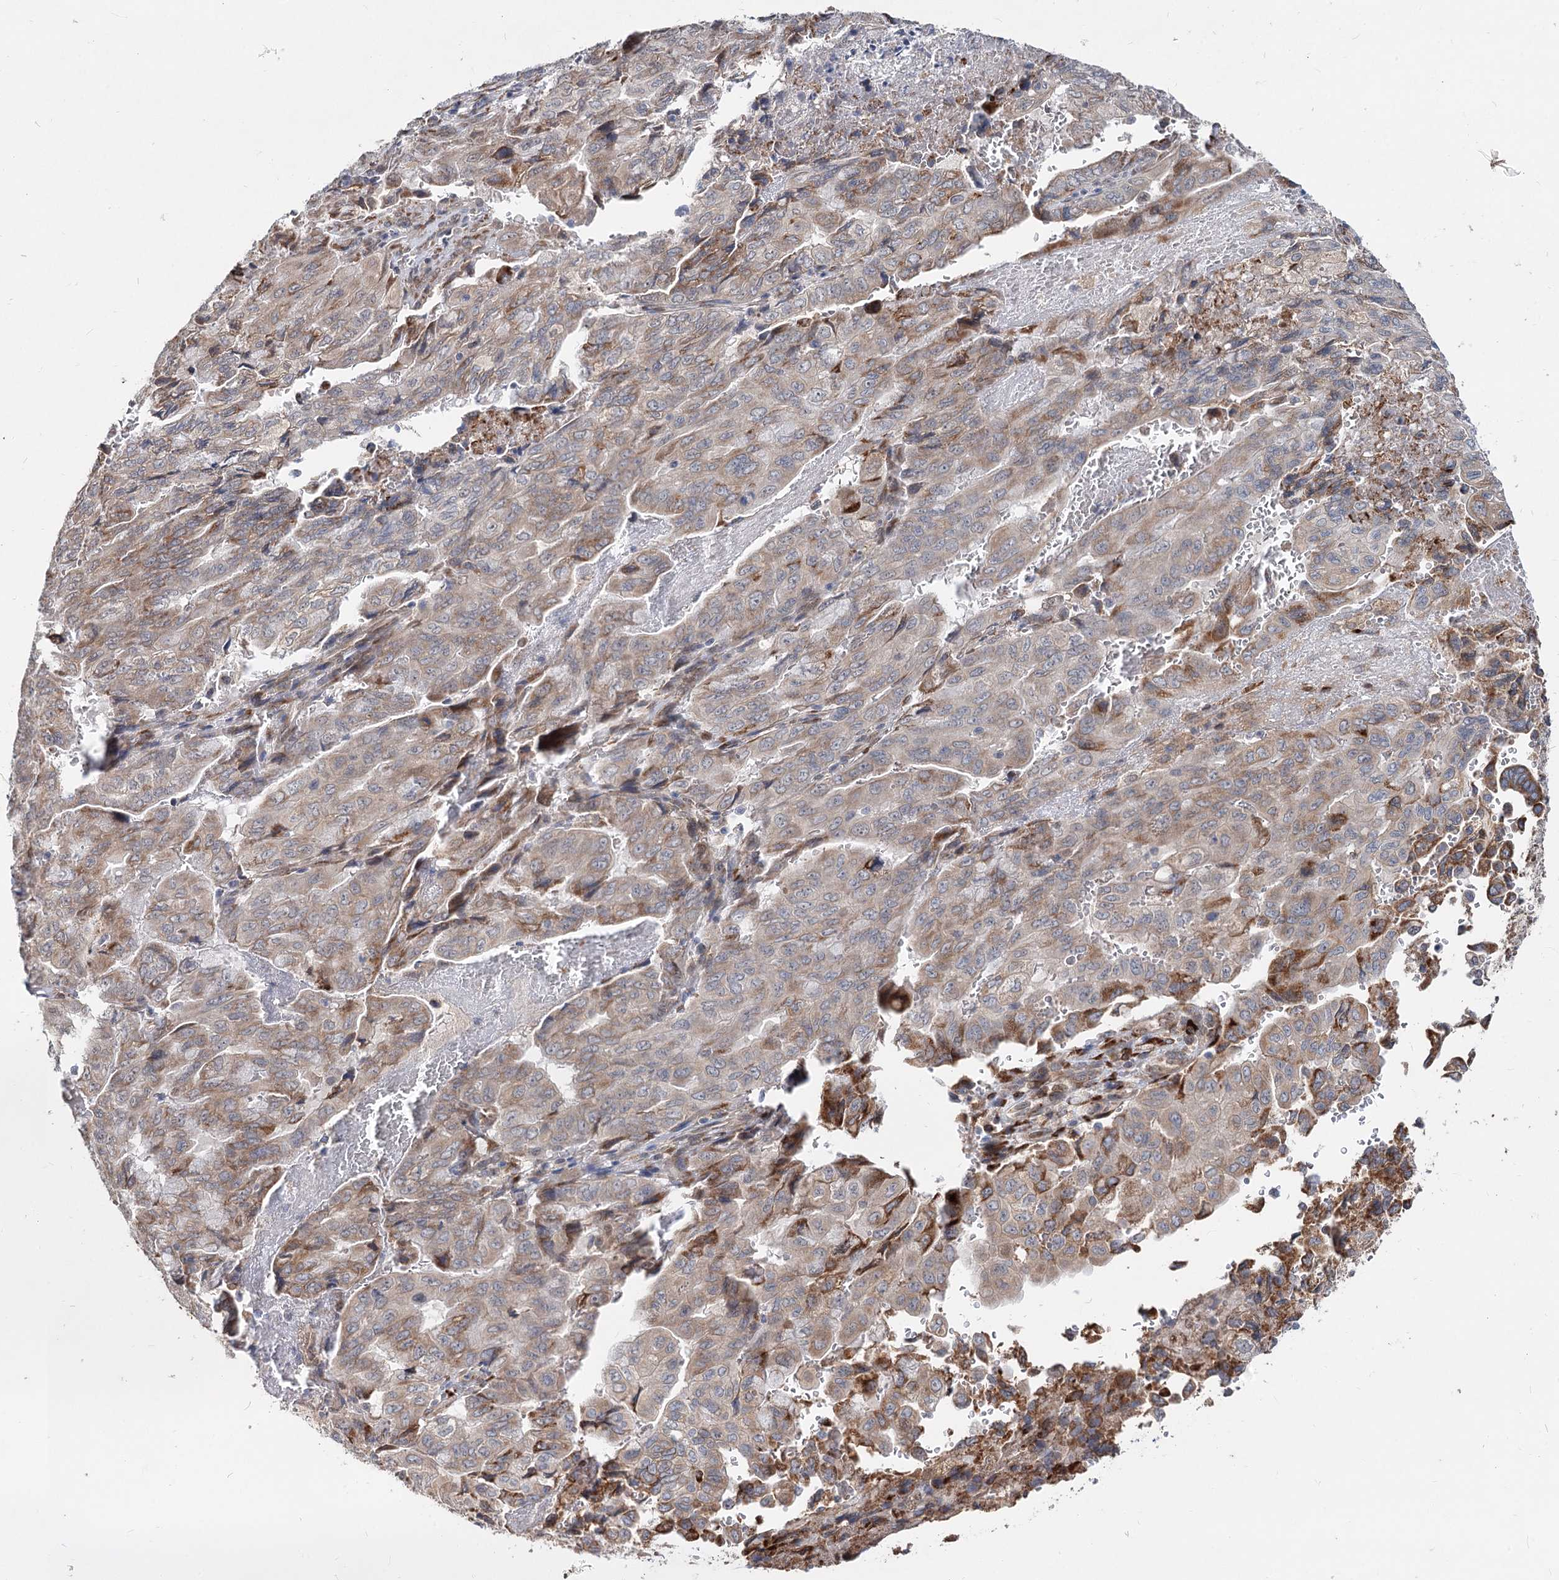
{"staining": {"intensity": "weak", "quantity": "25%-75%", "location": "cytoplasmic/membranous"}, "tissue": "pancreatic cancer", "cell_type": "Tumor cells", "image_type": "cancer", "snomed": [{"axis": "morphology", "description": "Adenocarcinoma, NOS"}, {"axis": "topography", "description": "Pancreas"}], "caption": "Tumor cells display low levels of weak cytoplasmic/membranous expression in about 25%-75% of cells in adenocarcinoma (pancreatic).", "gene": "SPART", "patient": {"sex": "male", "age": 51}}